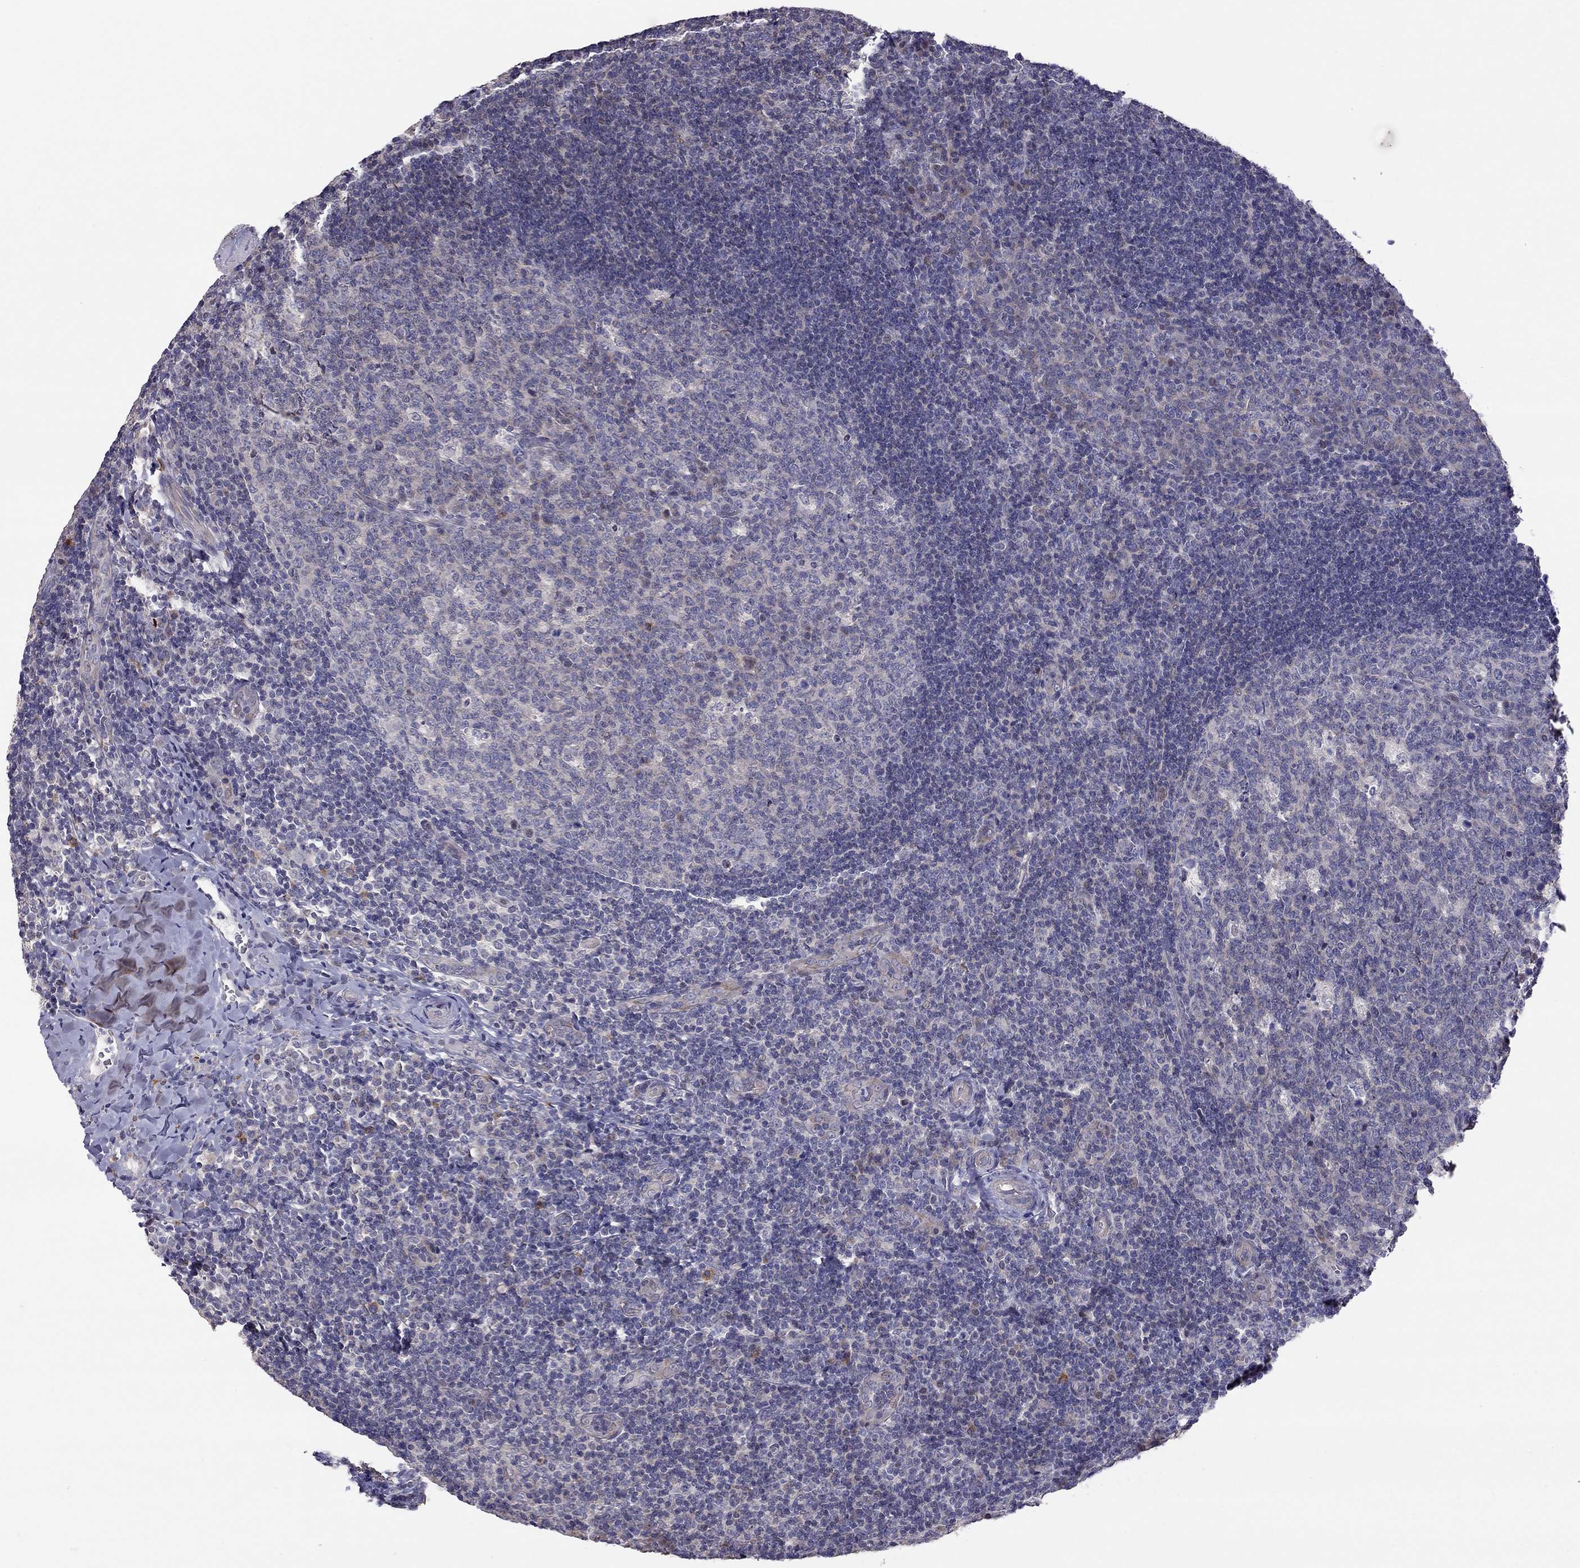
{"staining": {"intensity": "negative", "quantity": "none", "location": "none"}, "tissue": "tonsil", "cell_type": "Germinal center cells", "image_type": "normal", "snomed": [{"axis": "morphology", "description": "Normal tissue, NOS"}, {"axis": "topography", "description": "Tonsil"}], "caption": "Germinal center cells show no significant protein staining in unremarkable tonsil. (DAB immunohistochemistry visualized using brightfield microscopy, high magnification).", "gene": "SYTL2", "patient": {"sex": "male", "age": 17}}